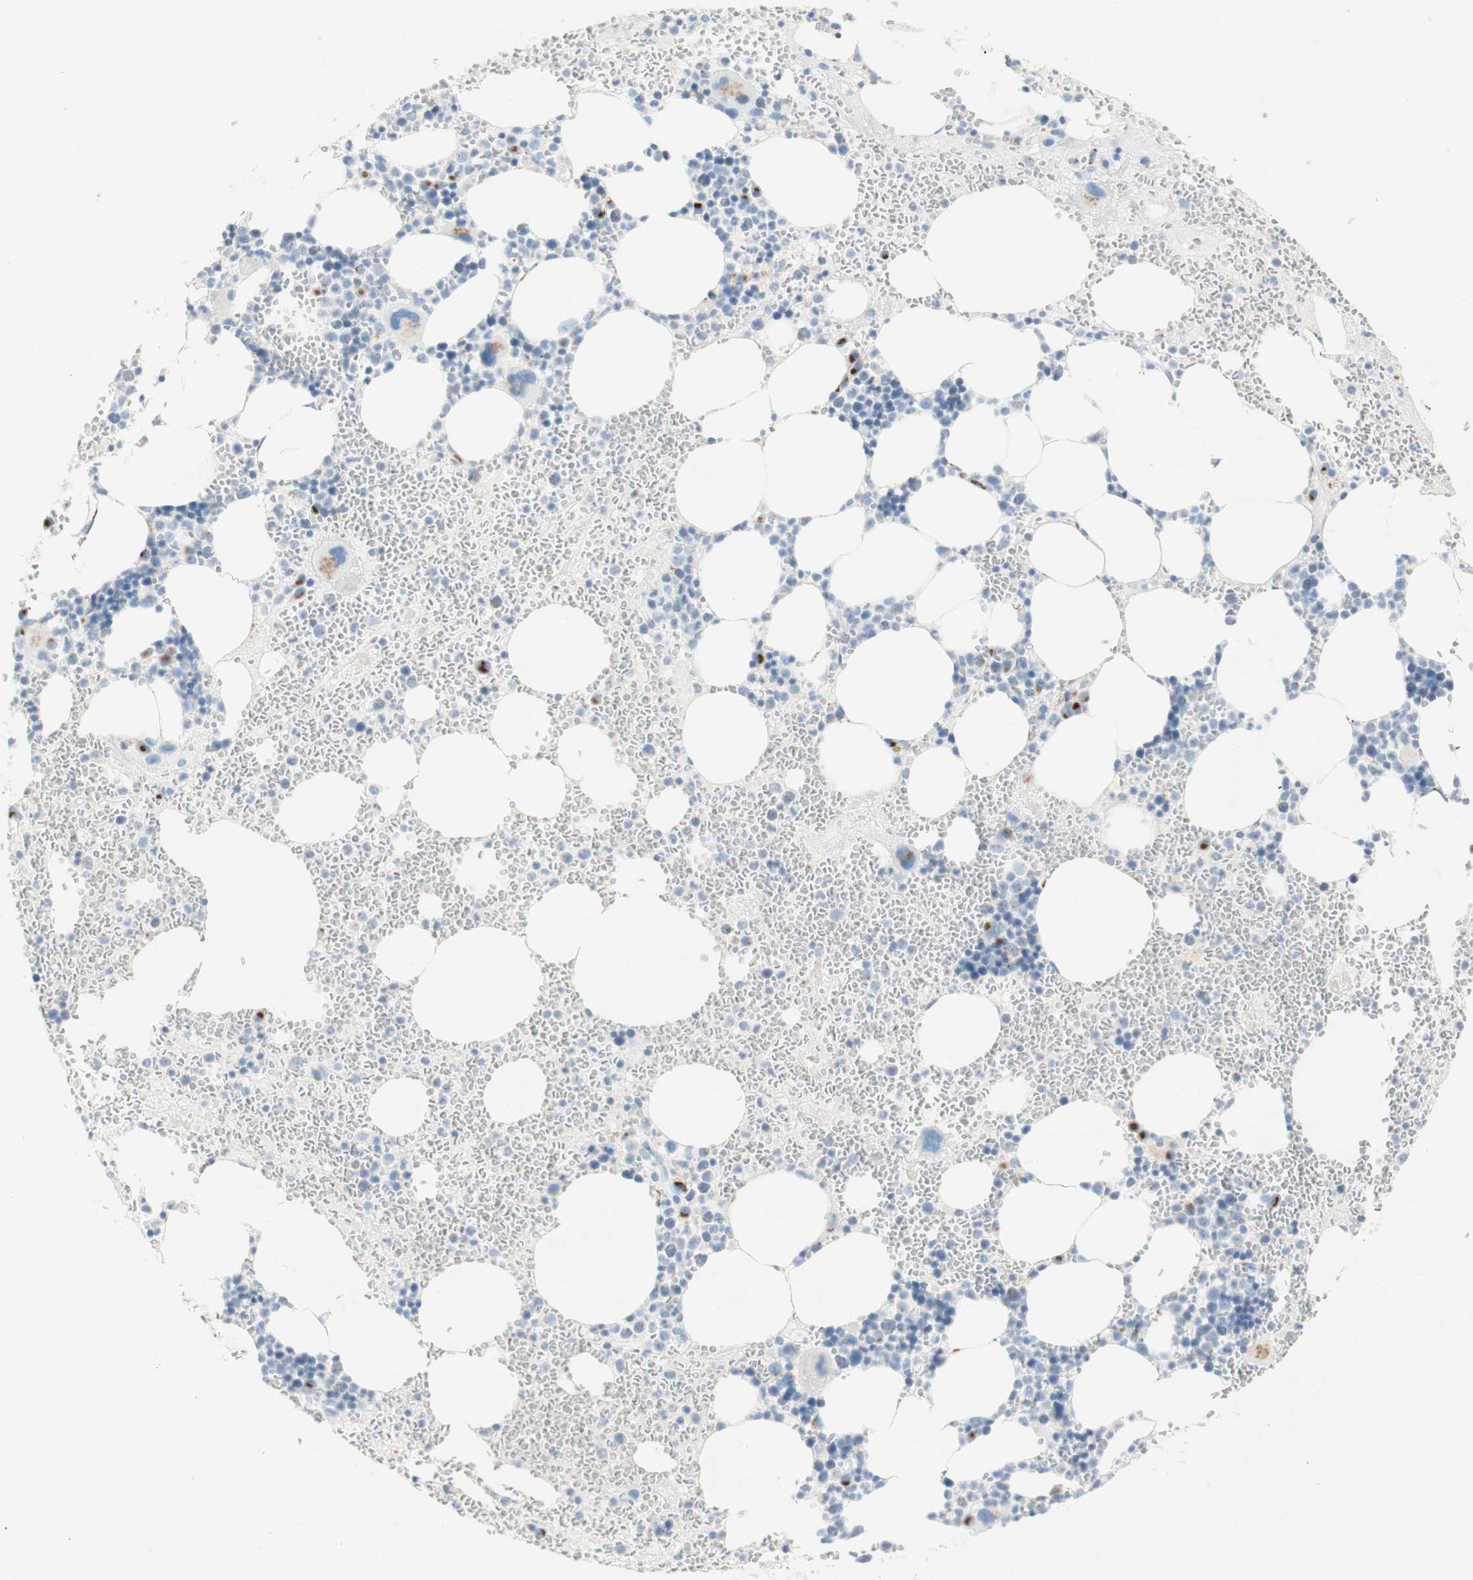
{"staining": {"intensity": "strong", "quantity": "<25%", "location": "cytoplasmic/membranous"}, "tissue": "bone marrow", "cell_type": "Hematopoietic cells", "image_type": "normal", "snomed": [{"axis": "morphology", "description": "Normal tissue, NOS"}, {"axis": "morphology", "description": "Inflammation, NOS"}, {"axis": "topography", "description": "Bone marrow"}], "caption": "High-magnification brightfield microscopy of benign bone marrow stained with DAB (brown) and counterstained with hematoxylin (blue). hematopoietic cells exhibit strong cytoplasmic/membranous expression is identified in about<25% of cells. (DAB (3,3'-diaminobenzidine) IHC, brown staining for protein, blue staining for nuclei).", "gene": "MANEA", "patient": {"sex": "female", "age": 76}}